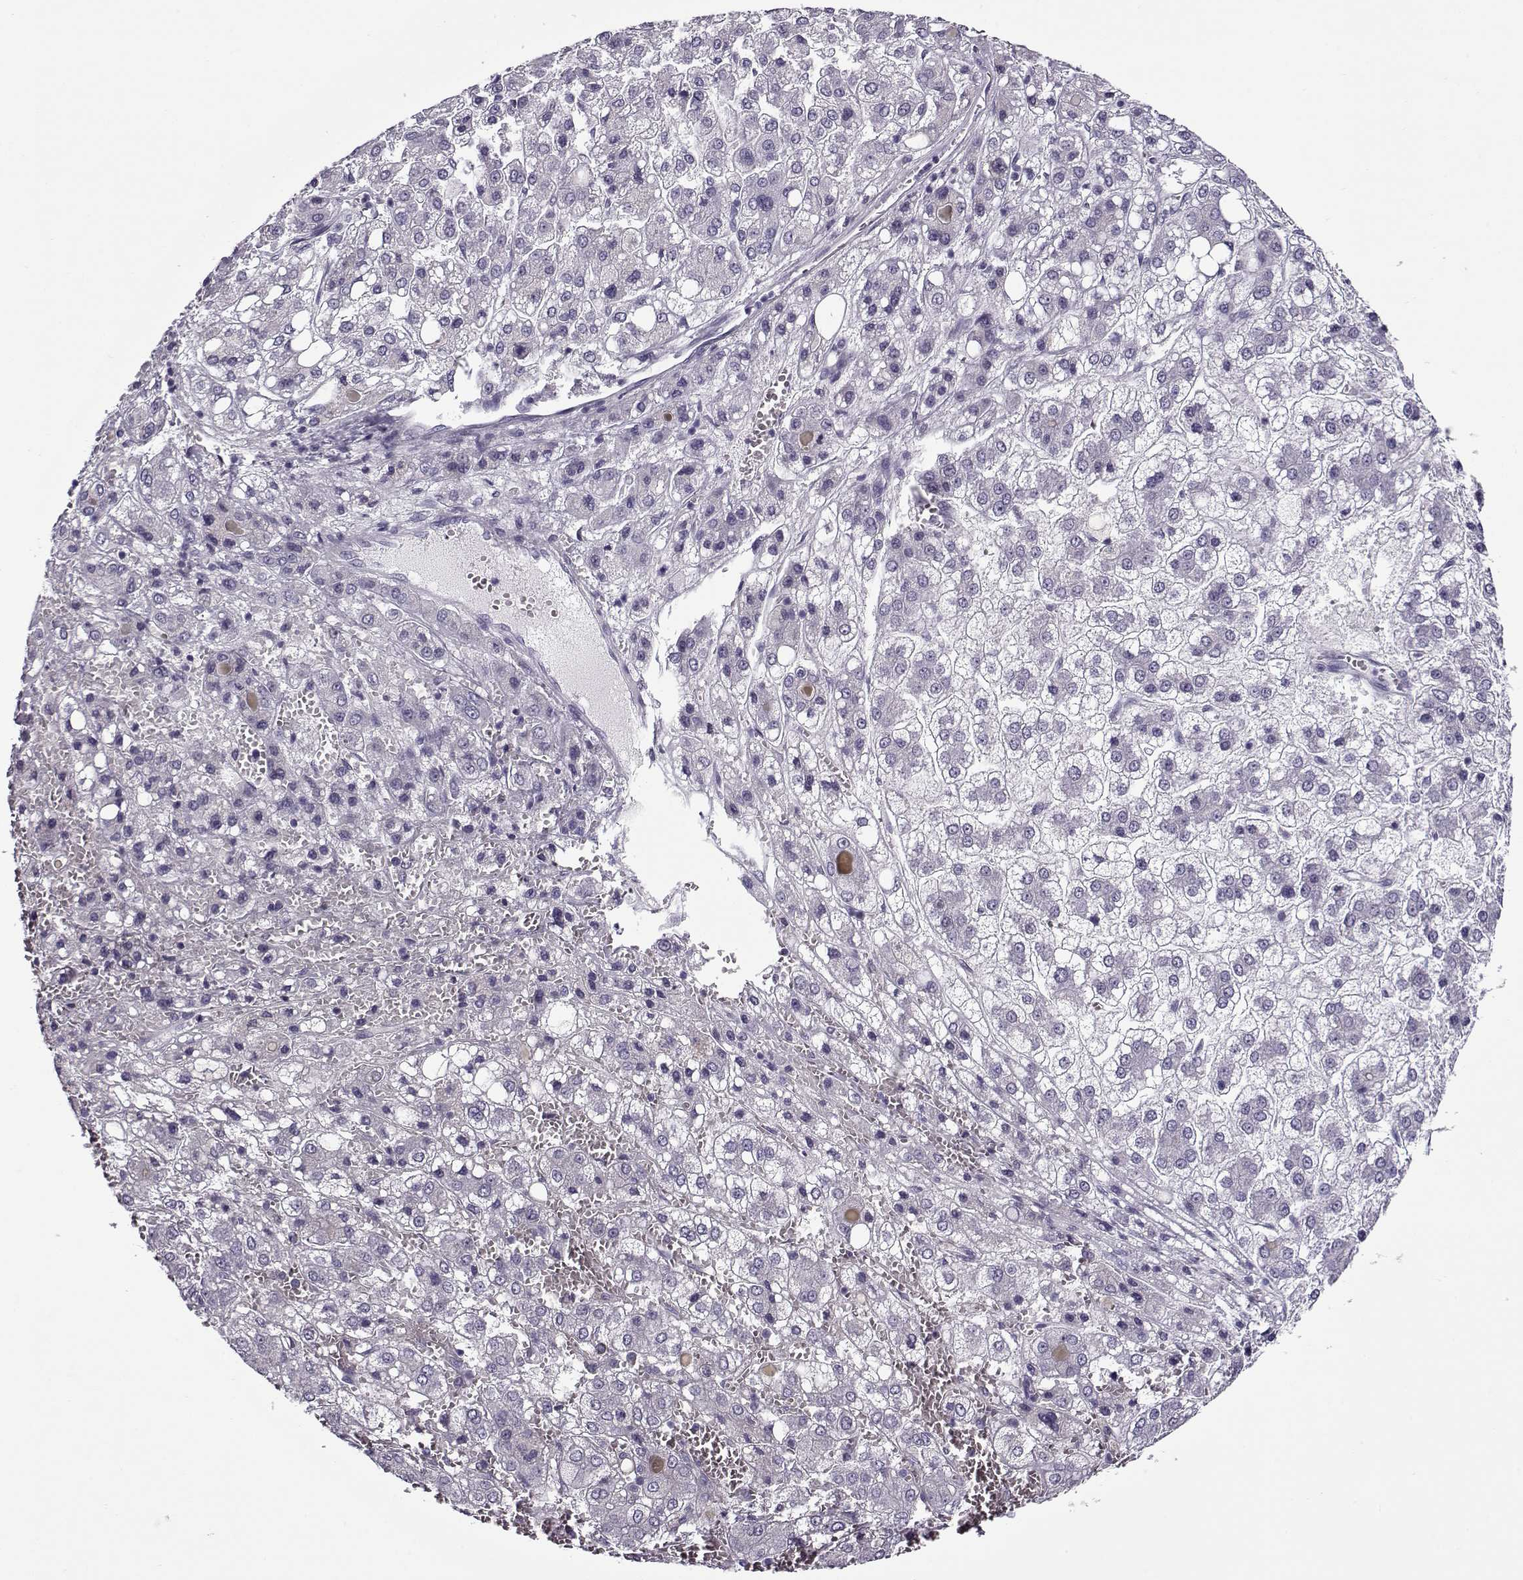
{"staining": {"intensity": "negative", "quantity": "none", "location": "none"}, "tissue": "liver cancer", "cell_type": "Tumor cells", "image_type": "cancer", "snomed": [{"axis": "morphology", "description": "Carcinoma, Hepatocellular, NOS"}, {"axis": "topography", "description": "Liver"}], "caption": "Micrograph shows no protein positivity in tumor cells of liver hepatocellular carcinoma tissue.", "gene": "GAGE2A", "patient": {"sex": "male", "age": 73}}